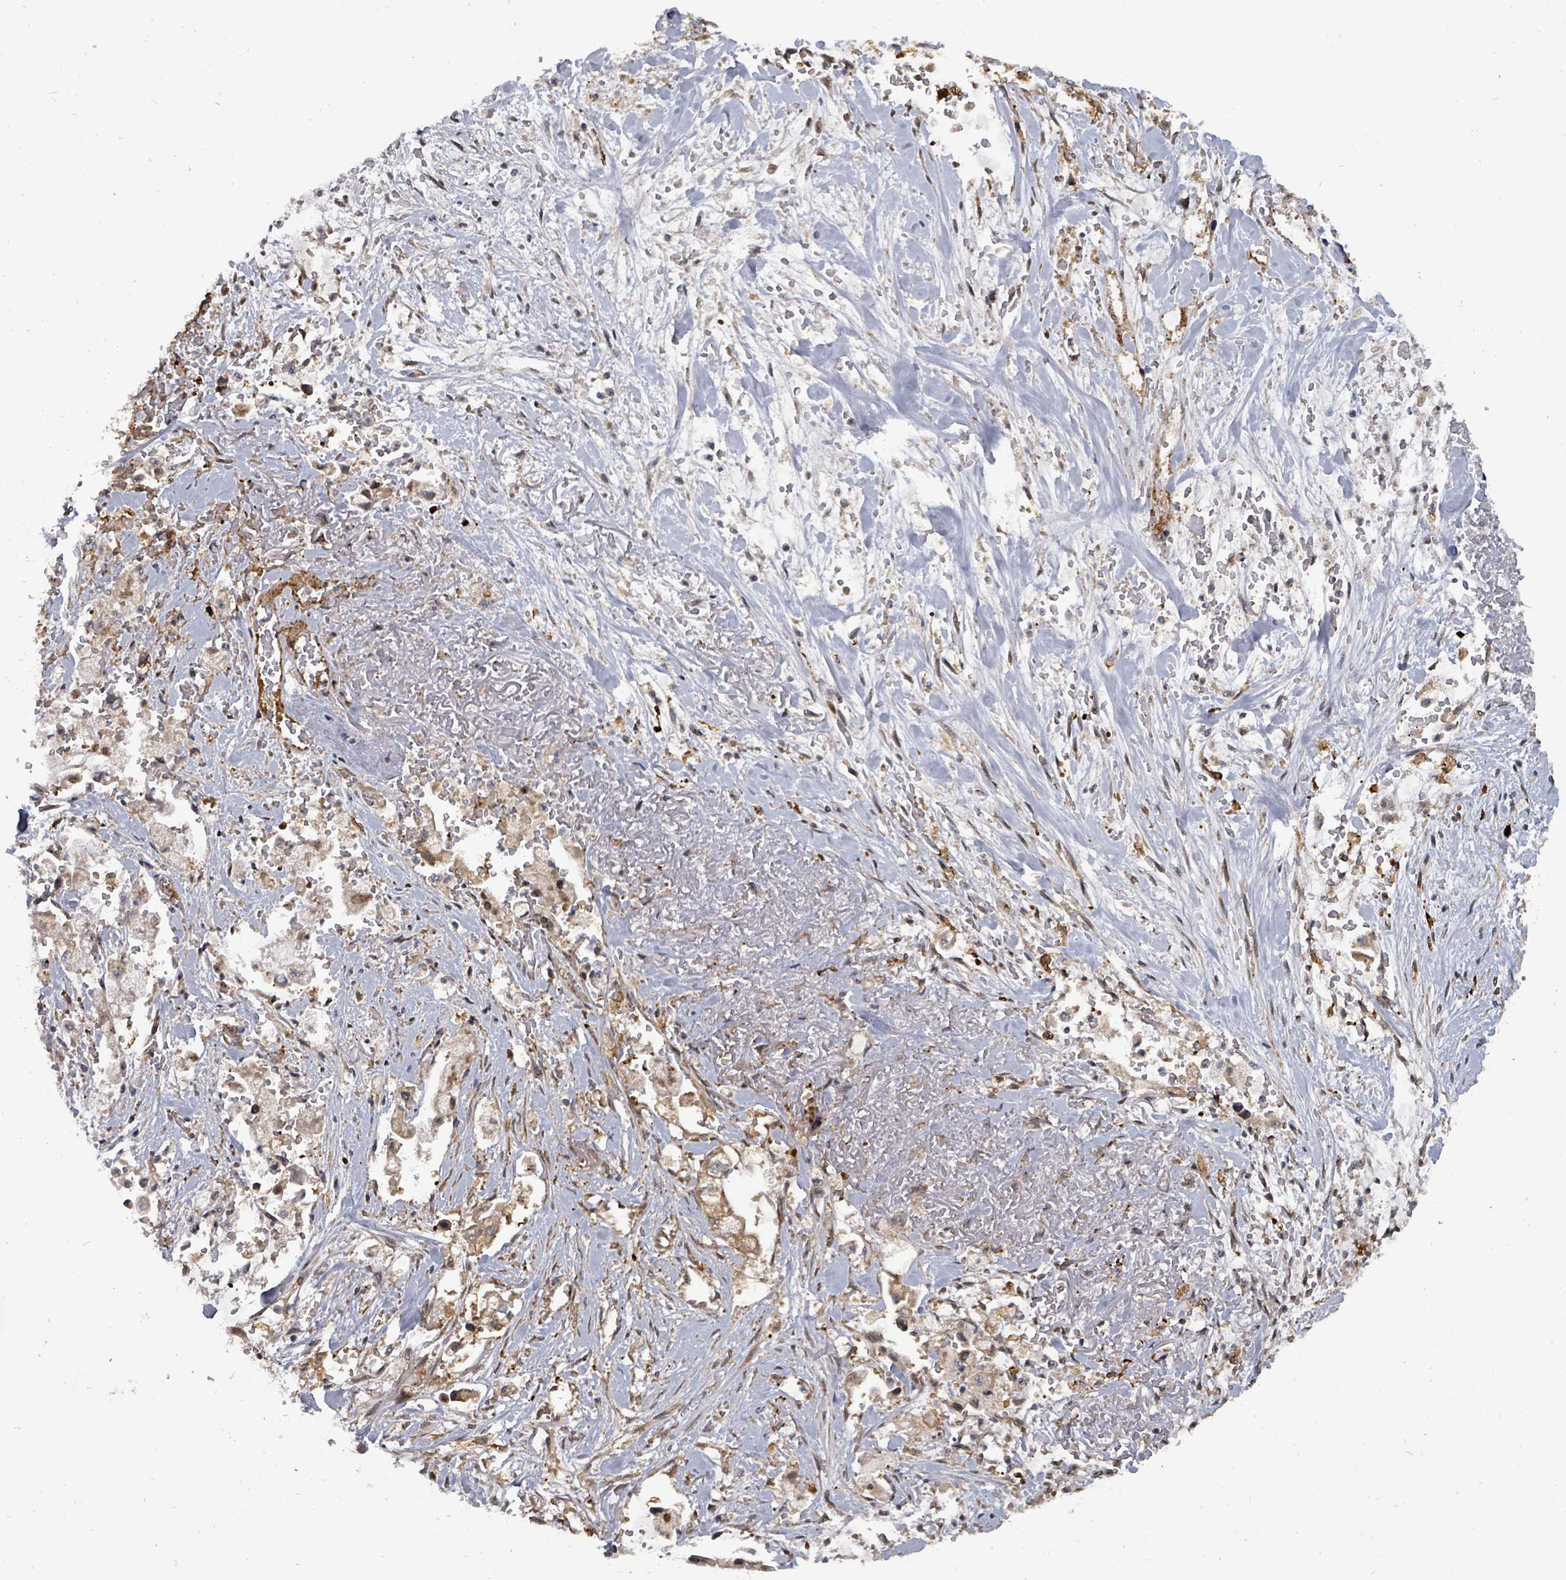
{"staining": {"intensity": "moderate", "quantity": ">75%", "location": "cytoplasmic/membranous"}, "tissue": "stomach cancer", "cell_type": "Tumor cells", "image_type": "cancer", "snomed": [{"axis": "morphology", "description": "Adenocarcinoma, NOS"}, {"axis": "topography", "description": "Stomach"}], "caption": "DAB (3,3'-diaminobenzidine) immunohistochemical staining of human stomach cancer exhibits moderate cytoplasmic/membranous protein positivity in approximately >75% of tumor cells.", "gene": "EIF3C", "patient": {"sex": "male", "age": 62}}